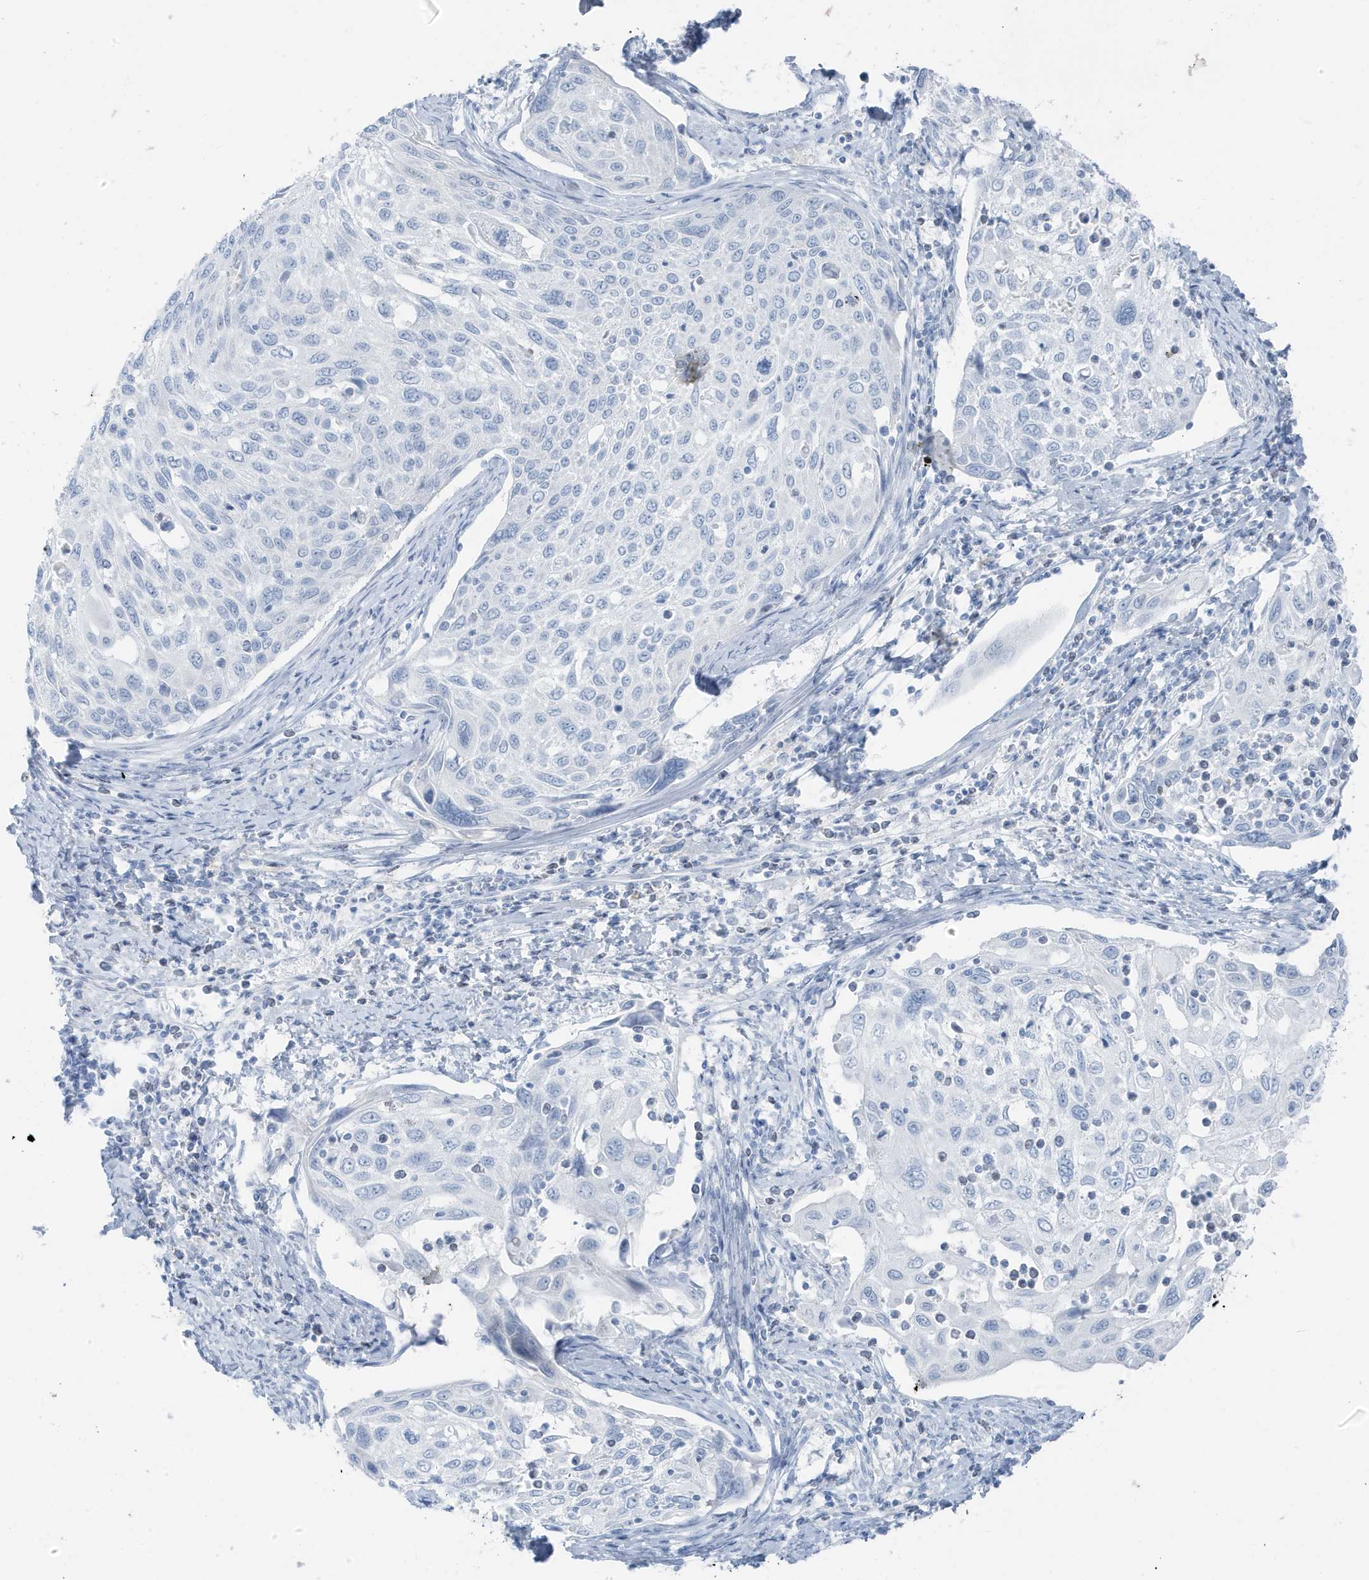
{"staining": {"intensity": "negative", "quantity": "none", "location": "none"}, "tissue": "cervical cancer", "cell_type": "Tumor cells", "image_type": "cancer", "snomed": [{"axis": "morphology", "description": "Squamous cell carcinoma, NOS"}, {"axis": "topography", "description": "Cervix"}], "caption": "Tumor cells show no significant staining in cervical cancer (squamous cell carcinoma).", "gene": "ZFP64", "patient": {"sex": "female", "age": 70}}